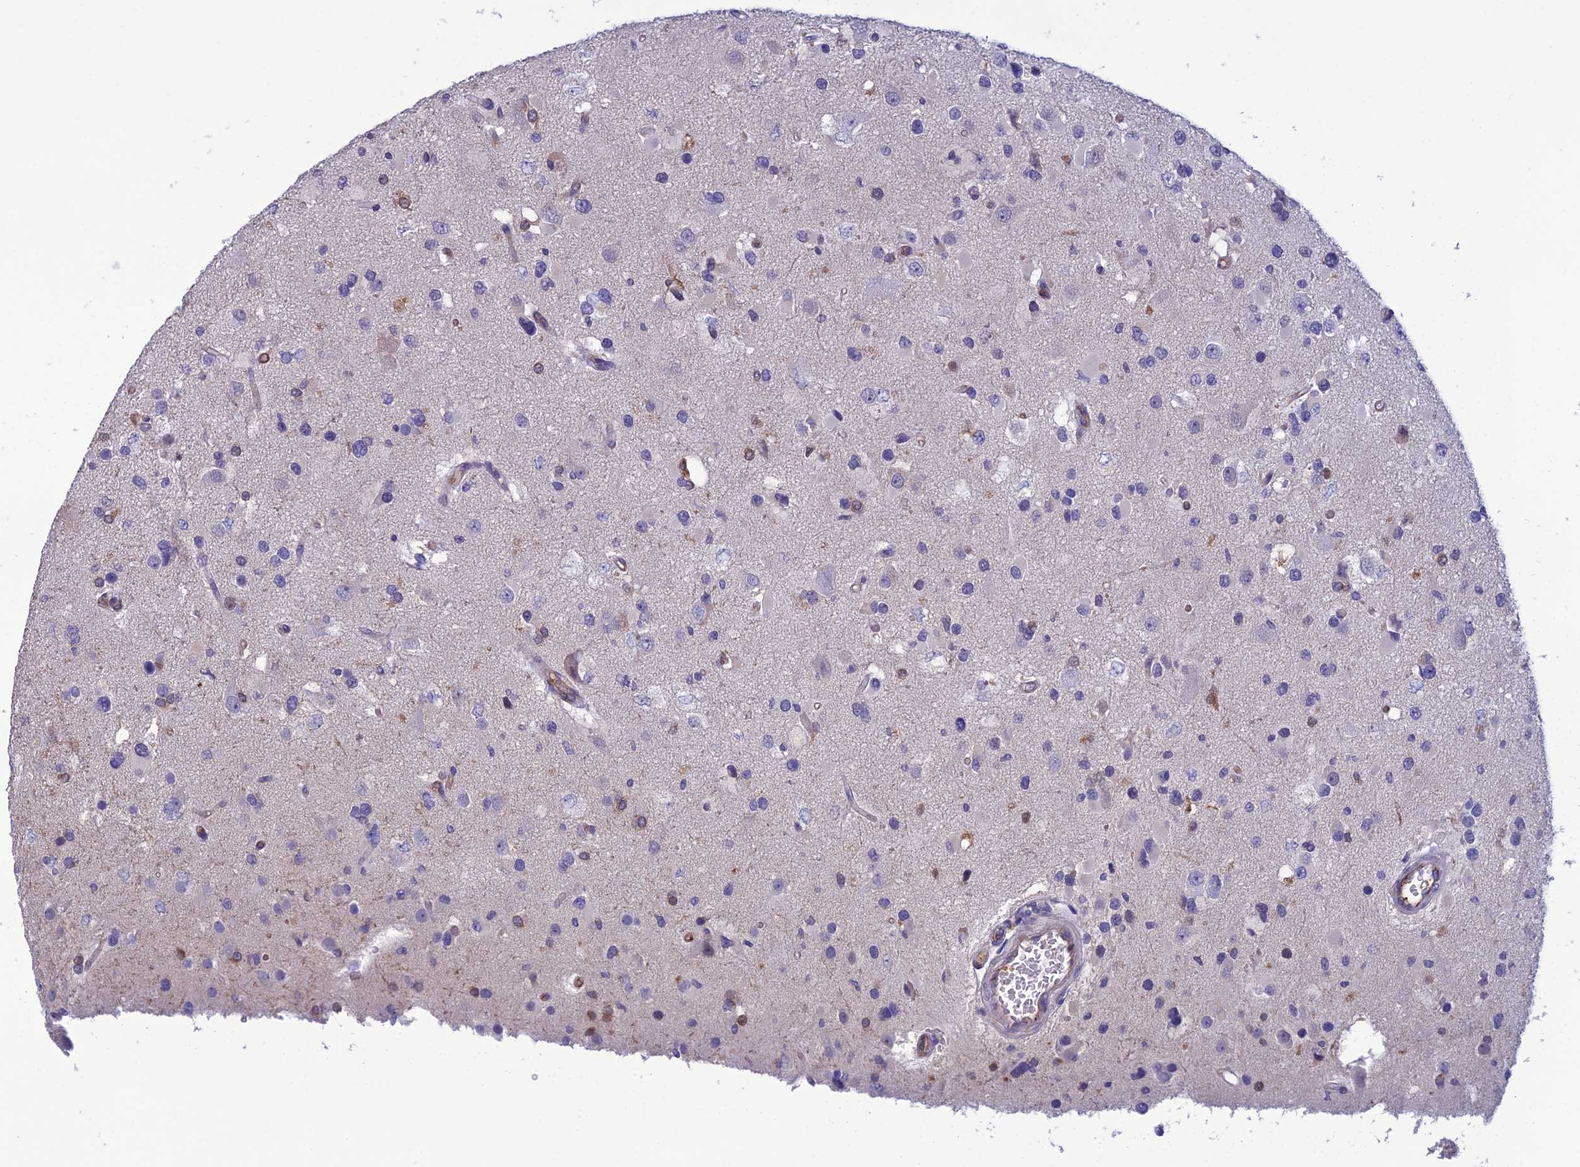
{"staining": {"intensity": "moderate", "quantity": "<25%", "location": "cytoplasmic/membranous"}, "tissue": "glioma", "cell_type": "Tumor cells", "image_type": "cancer", "snomed": [{"axis": "morphology", "description": "Glioma, malignant, High grade"}, {"axis": "topography", "description": "Brain"}], "caption": "DAB immunohistochemical staining of glioma demonstrates moderate cytoplasmic/membranous protein expression in approximately <25% of tumor cells.", "gene": "CRB2", "patient": {"sex": "male", "age": 53}}